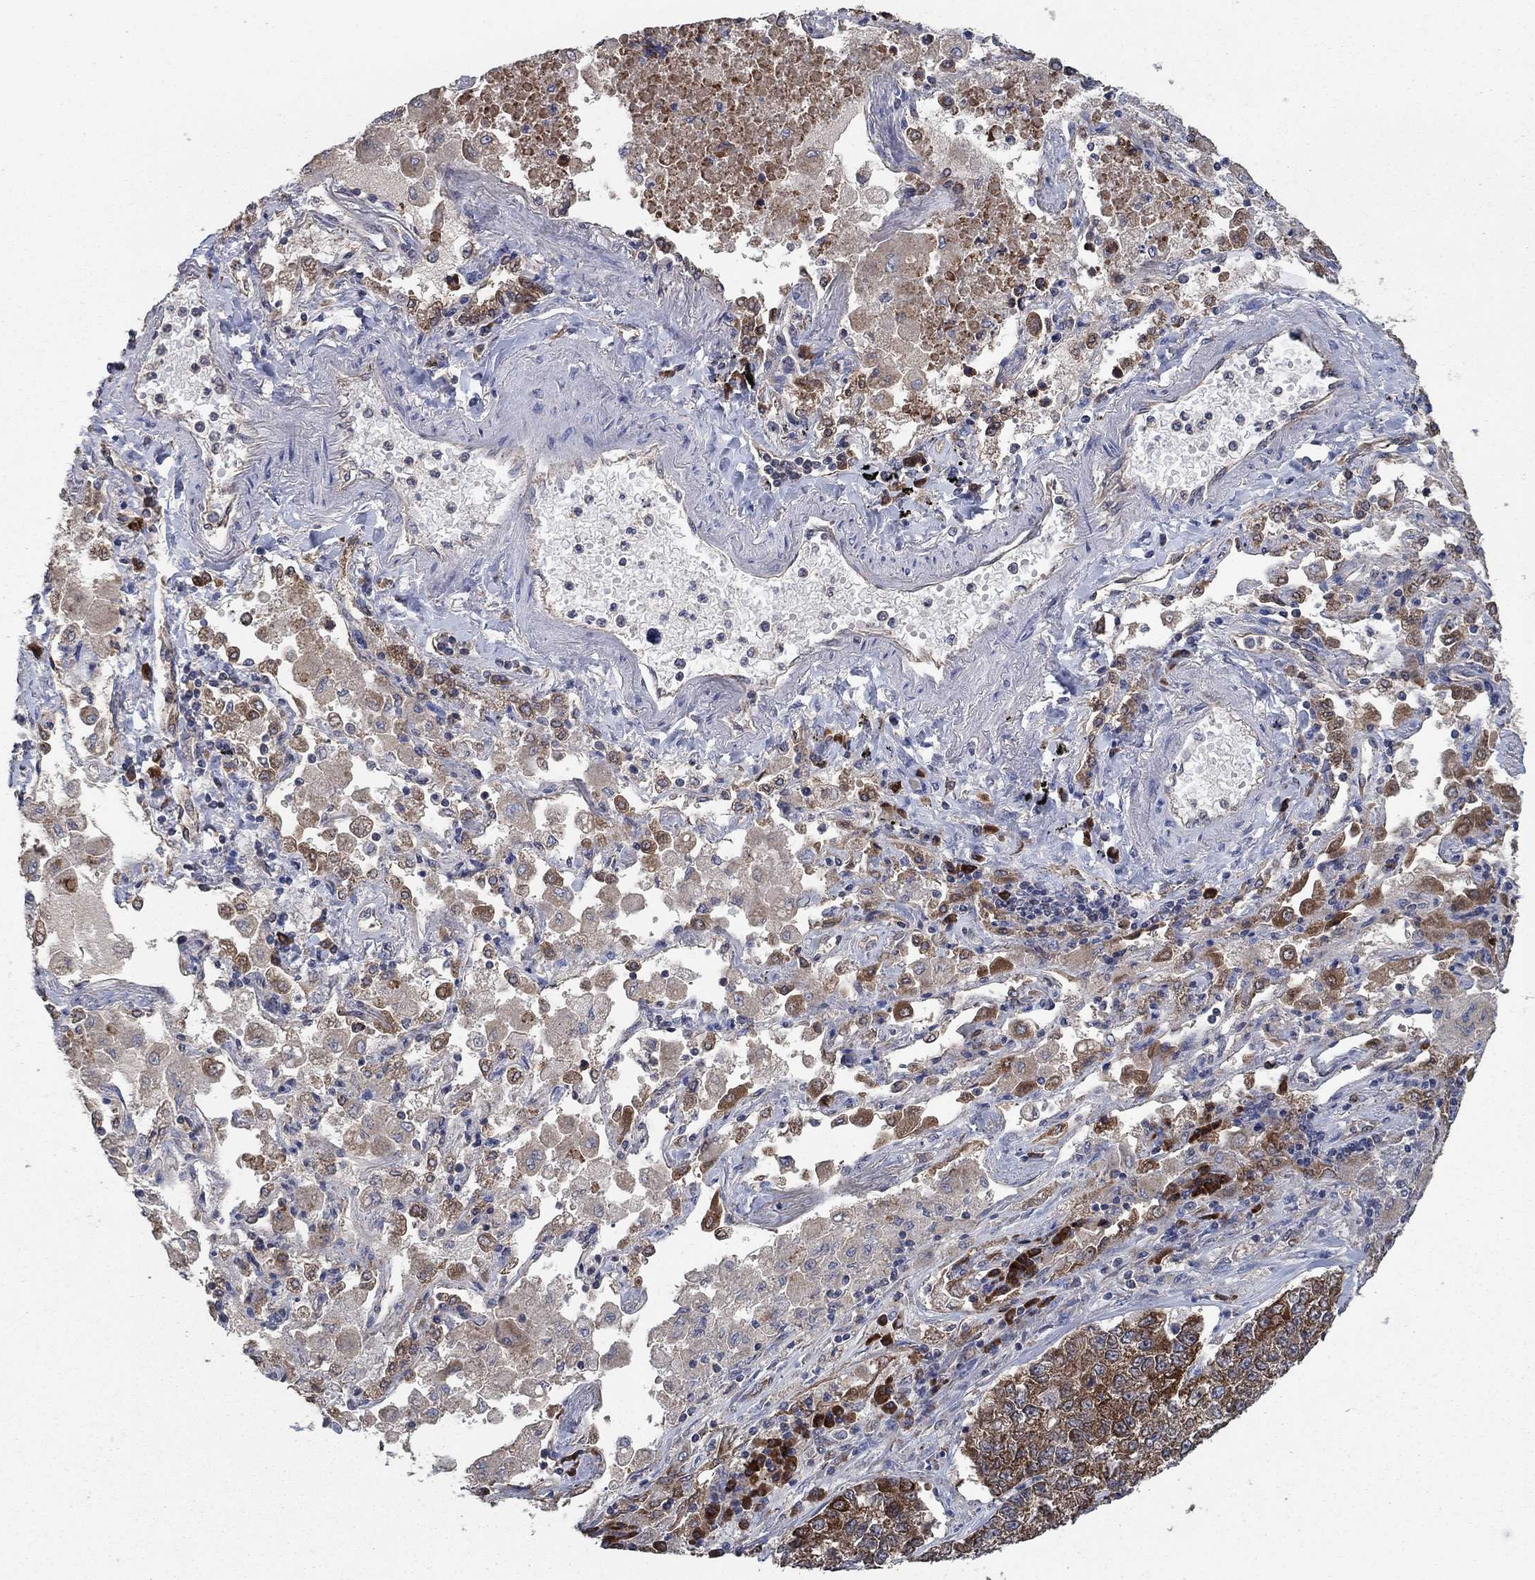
{"staining": {"intensity": "strong", "quantity": "25%-75%", "location": "cytoplasmic/membranous"}, "tissue": "lung cancer", "cell_type": "Tumor cells", "image_type": "cancer", "snomed": [{"axis": "morphology", "description": "Adenocarcinoma, NOS"}, {"axis": "topography", "description": "Lung"}], "caption": "Strong cytoplasmic/membranous protein staining is seen in about 25%-75% of tumor cells in adenocarcinoma (lung).", "gene": "HID1", "patient": {"sex": "male", "age": 49}}